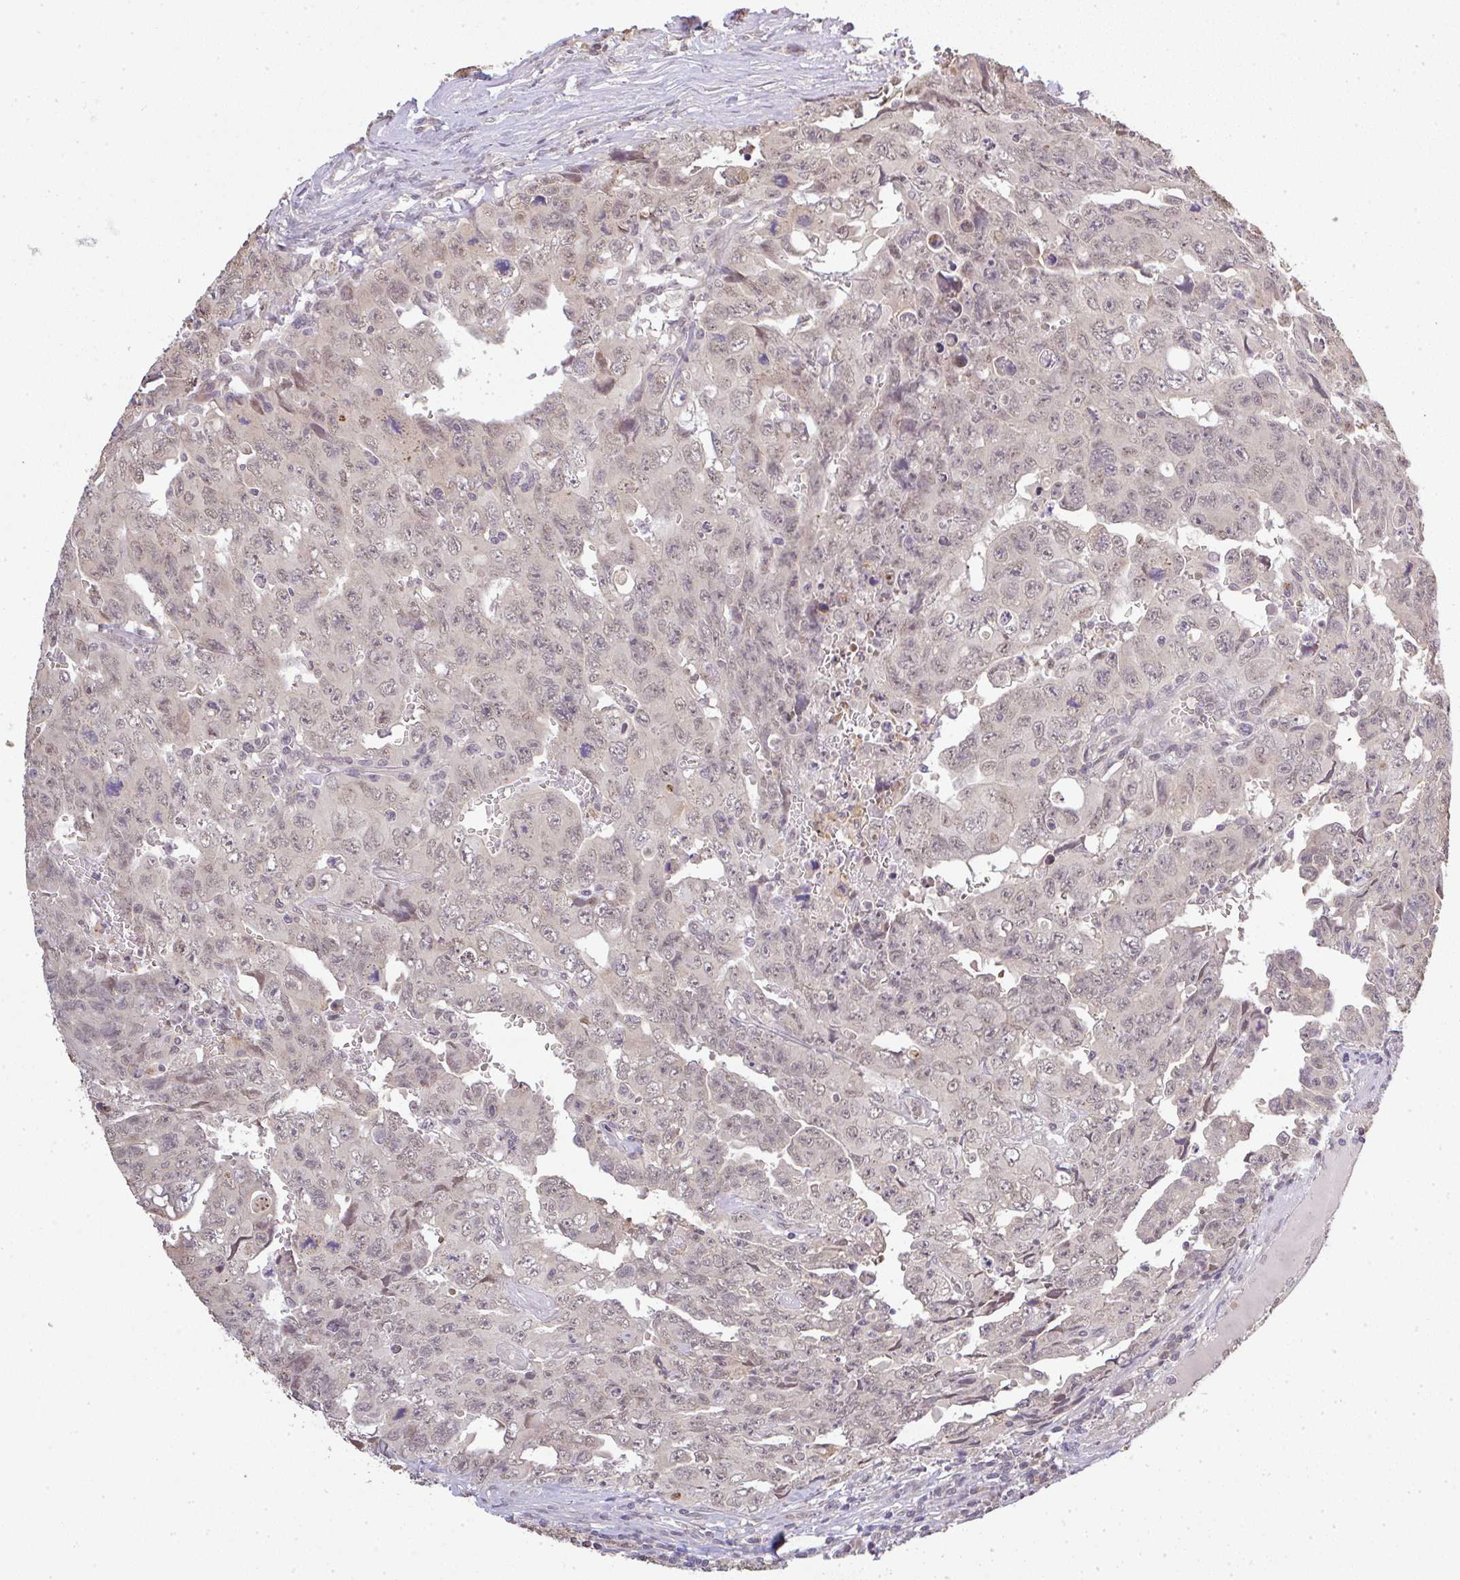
{"staining": {"intensity": "weak", "quantity": "25%-75%", "location": "cytoplasmic/membranous,nuclear"}, "tissue": "testis cancer", "cell_type": "Tumor cells", "image_type": "cancer", "snomed": [{"axis": "morphology", "description": "Carcinoma, Embryonal, NOS"}, {"axis": "topography", "description": "Testis"}], "caption": "The micrograph exhibits staining of embryonal carcinoma (testis), revealing weak cytoplasmic/membranous and nuclear protein staining (brown color) within tumor cells.", "gene": "FAM153A", "patient": {"sex": "male", "age": 24}}